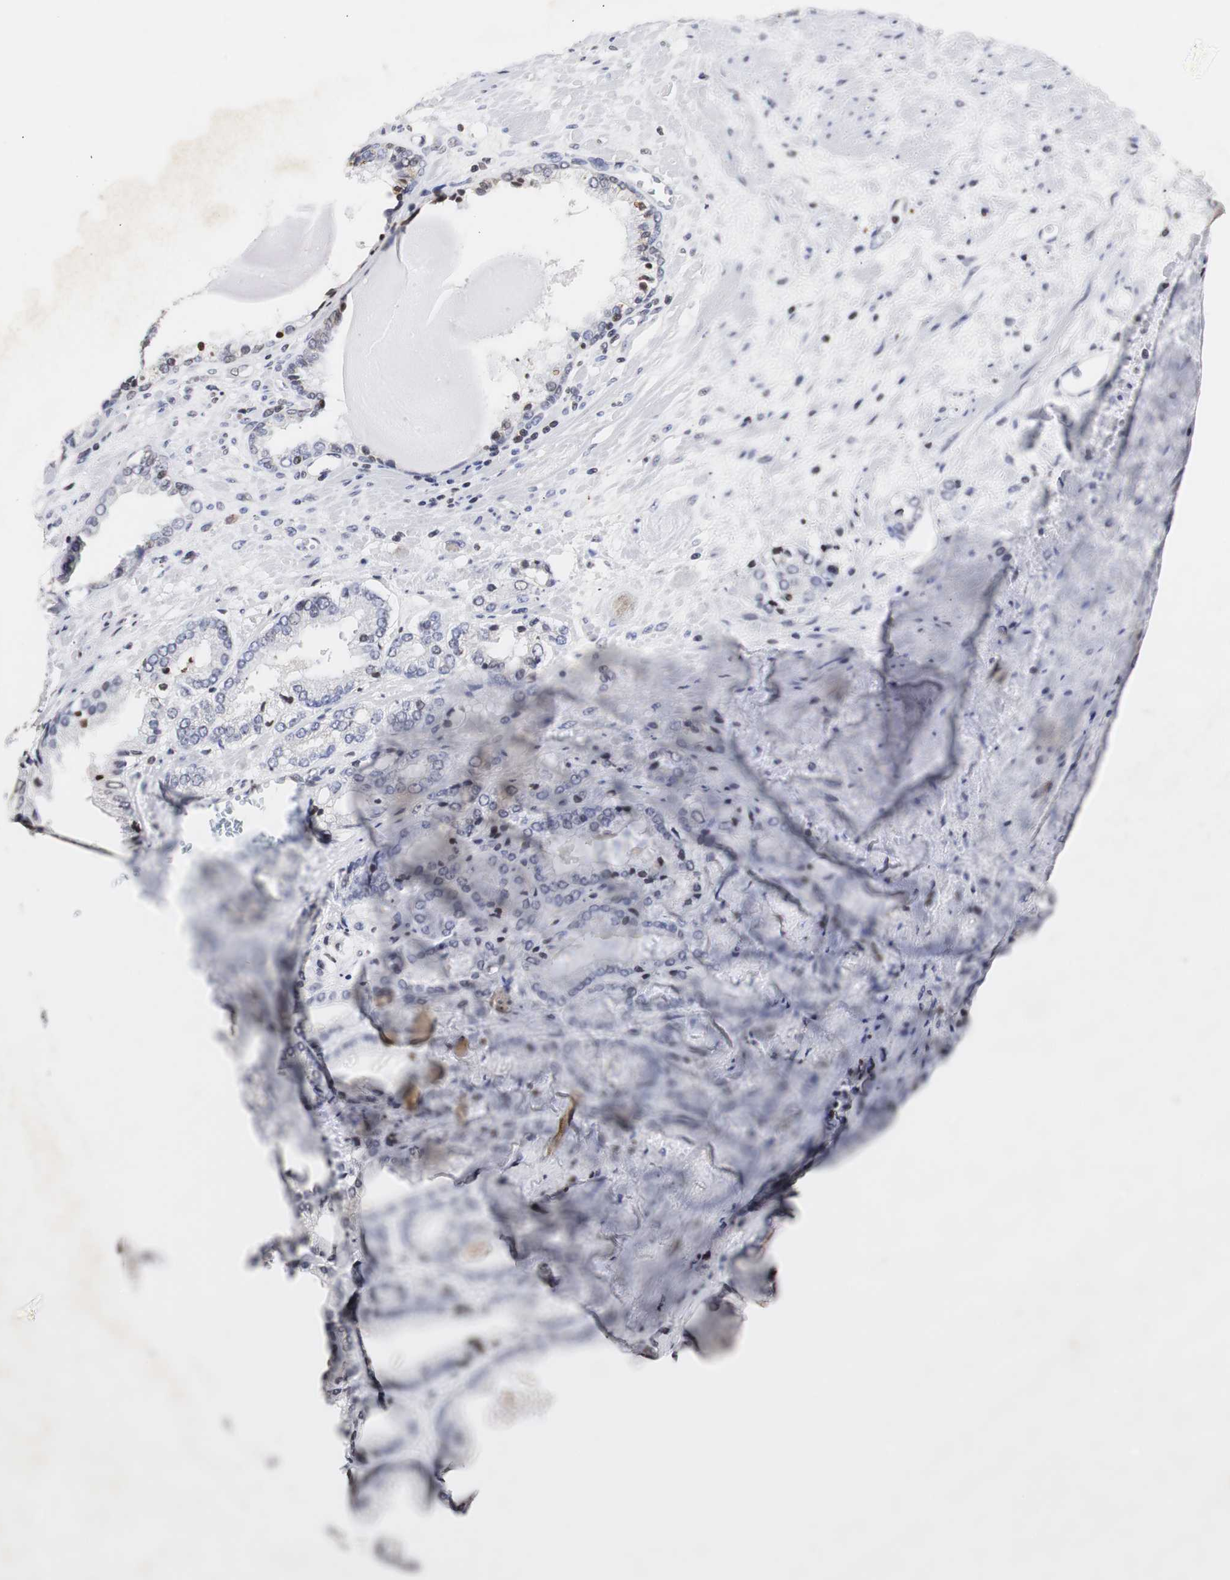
{"staining": {"intensity": "negative", "quantity": "none", "location": "none"}, "tissue": "prostate cancer", "cell_type": "Tumor cells", "image_type": "cancer", "snomed": [{"axis": "morphology", "description": "Adenocarcinoma, Low grade"}, {"axis": "topography", "description": "Prostate"}], "caption": "This is an immunohistochemistry photomicrograph of human prostate low-grade adenocarcinoma. There is no staining in tumor cells.", "gene": "ZFC3H1", "patient": {"sex": "male", "age": 59}}